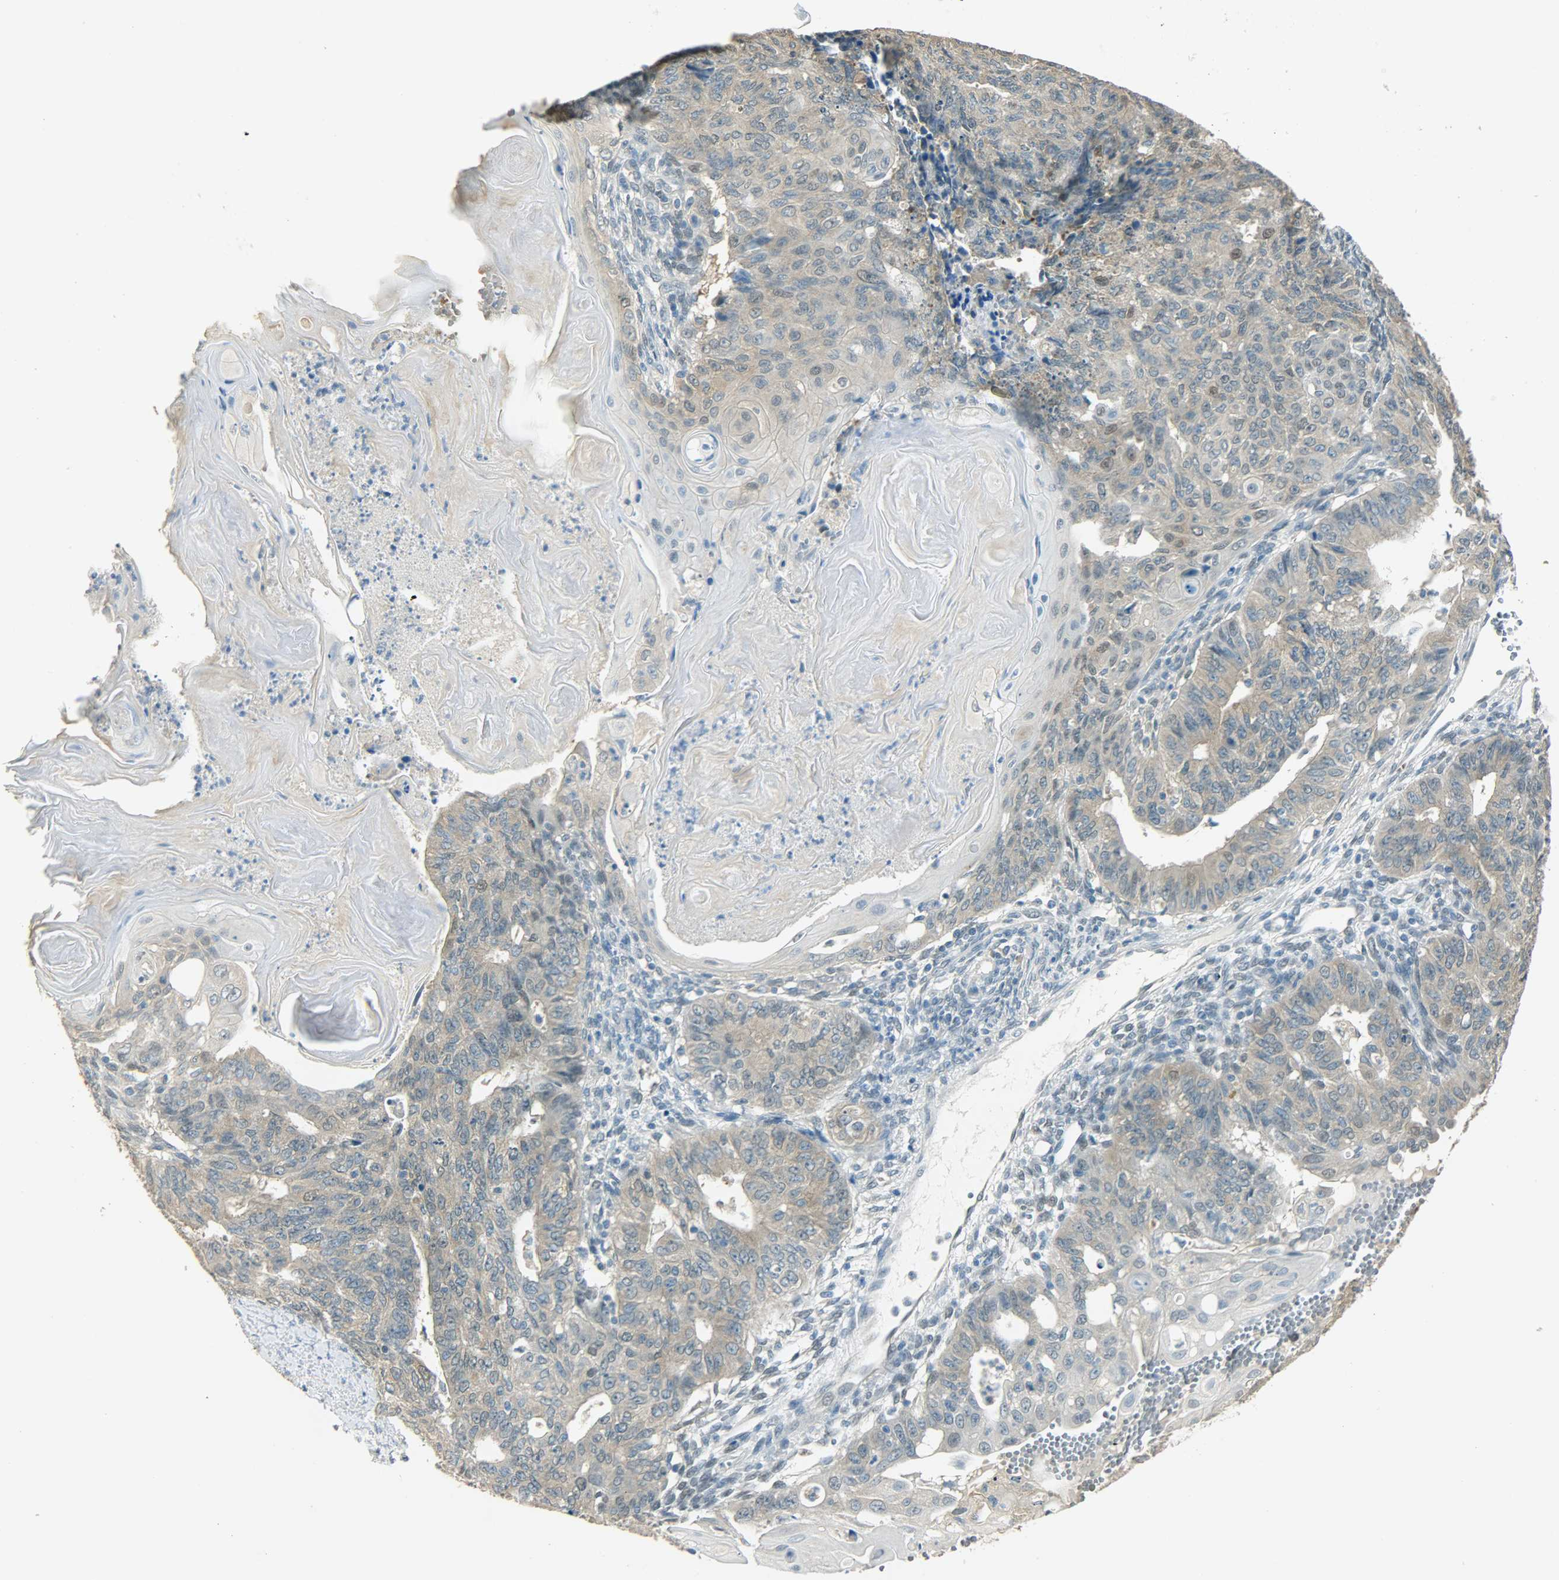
{"staining": {"intensity": "moderate", "quantity": ">75%", "location": "cytoplasmic/membranous,nuclear"}, "tissue": "endometrial cancer", "cell_type": "Tumor cells", "image_type": "cancer", "snomed": [{"axis": "morphology", "description": "Neoplasm, malignant, NOS"}, {"axis": "topography", "description": "Endometrium"}], "caption": "Protein staining of neoplasm (malignant) (endometrial) tissue shows moderate cytoplasmic/membranous and nuclear staining in approximately >75% of tumor cells. (DAB IHC, brown staining for protein, blue staining for nuclei).", "gene": "PRMT5", "patient": {"sex": "female", "age": 74}}